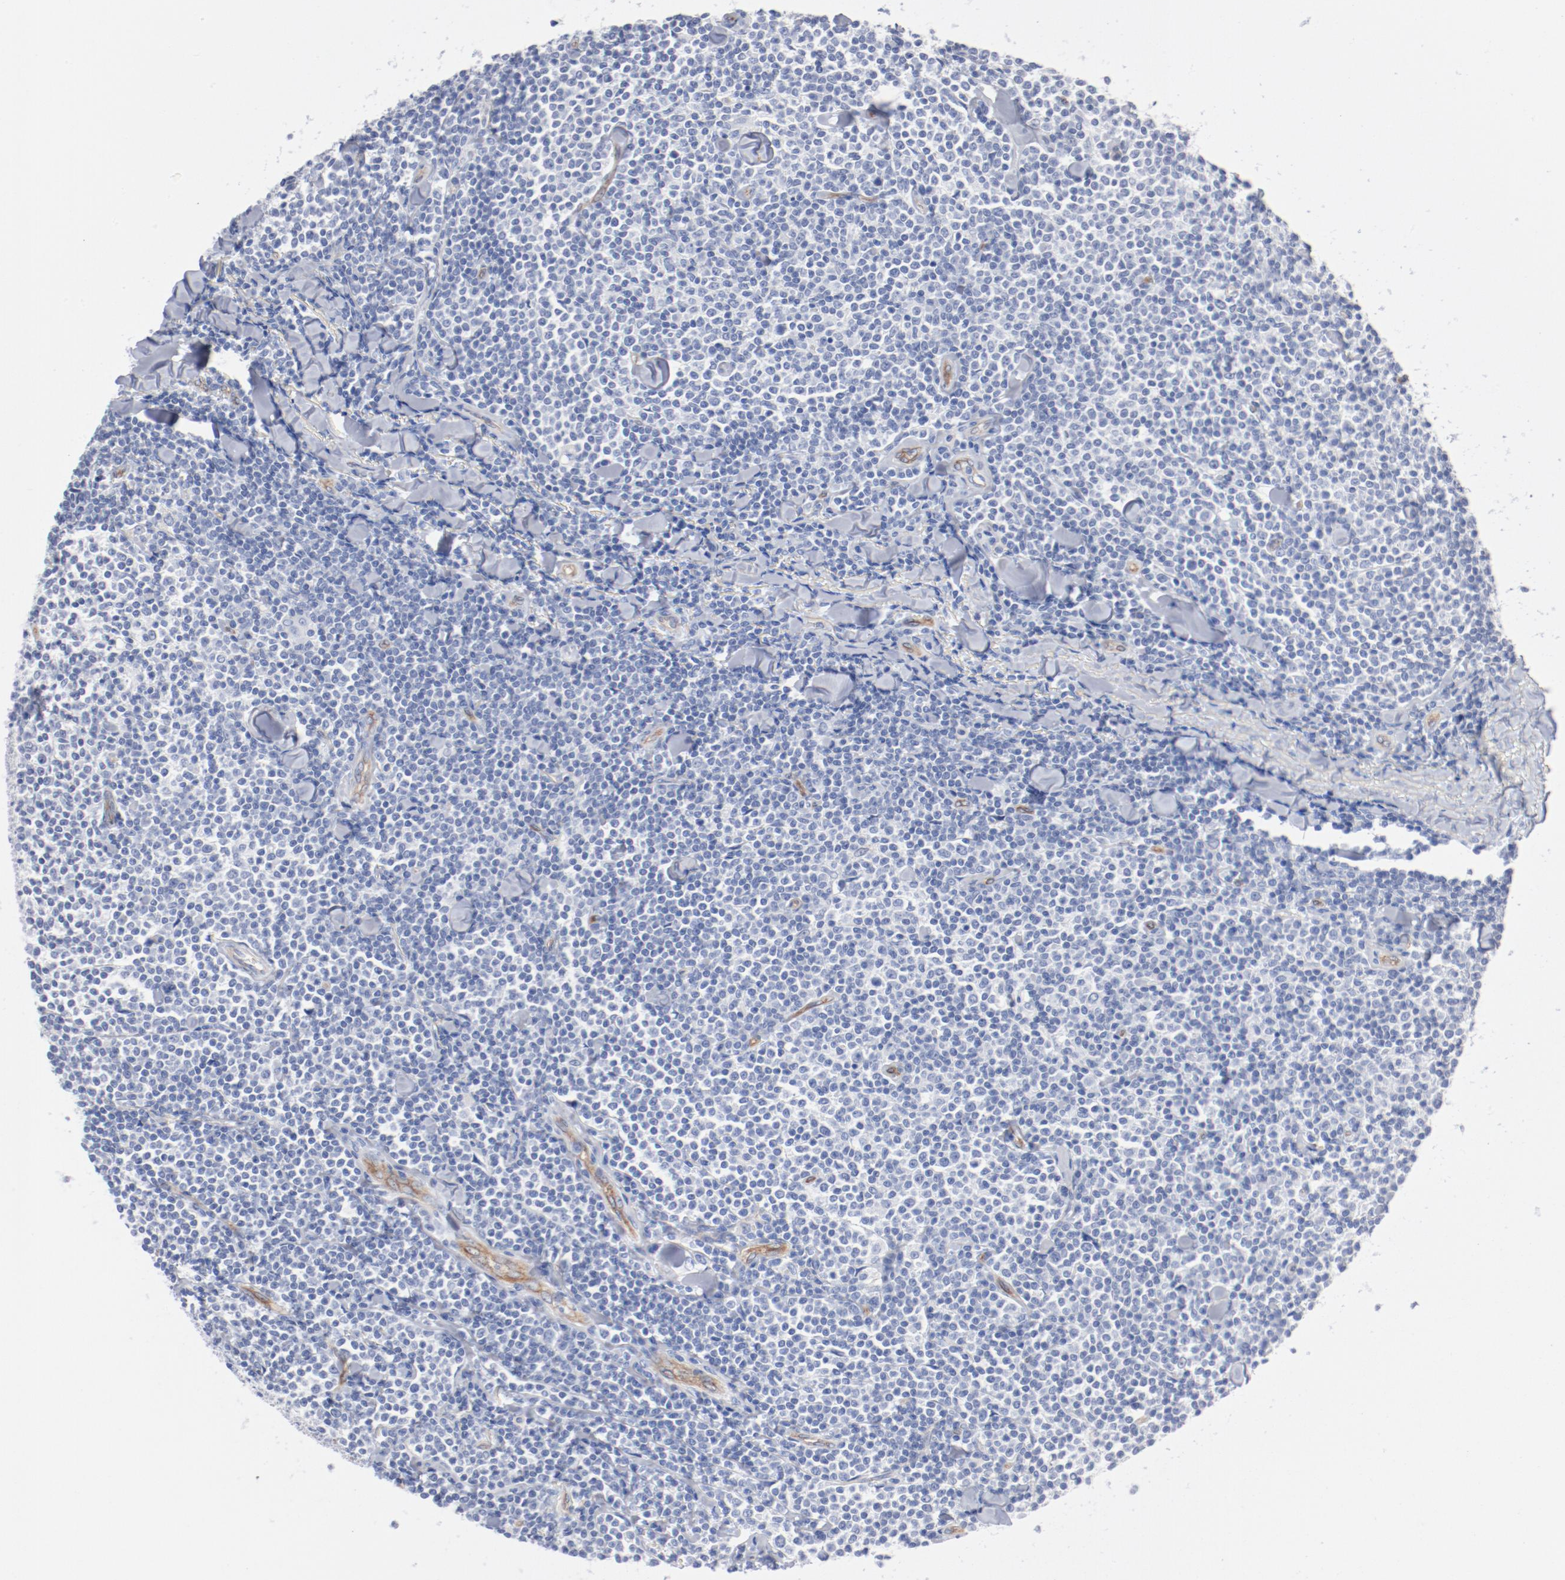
{"staining": {"intensity": "negative", "quantity": "none", "location": "none"}, "tissue": "lymphoma", "cell_type": "Tumor cells", "image_type": "cancer", "snomed": [{"axis": "morphology", "description": "Malignant lymphoma, non-Hodgkin's type, Low grade"}, {"axis": "topography", "description": "Soft tissue"}], "caption": "Immunohistochemistry (IHC) of human lymphoma shows no staining in tumor cells. (DAB immunohistochemistry visualized using brightfield microscopy, high magnification).", "gene": "SHANK3", "patient": {"sex": "male", "age": 92}}